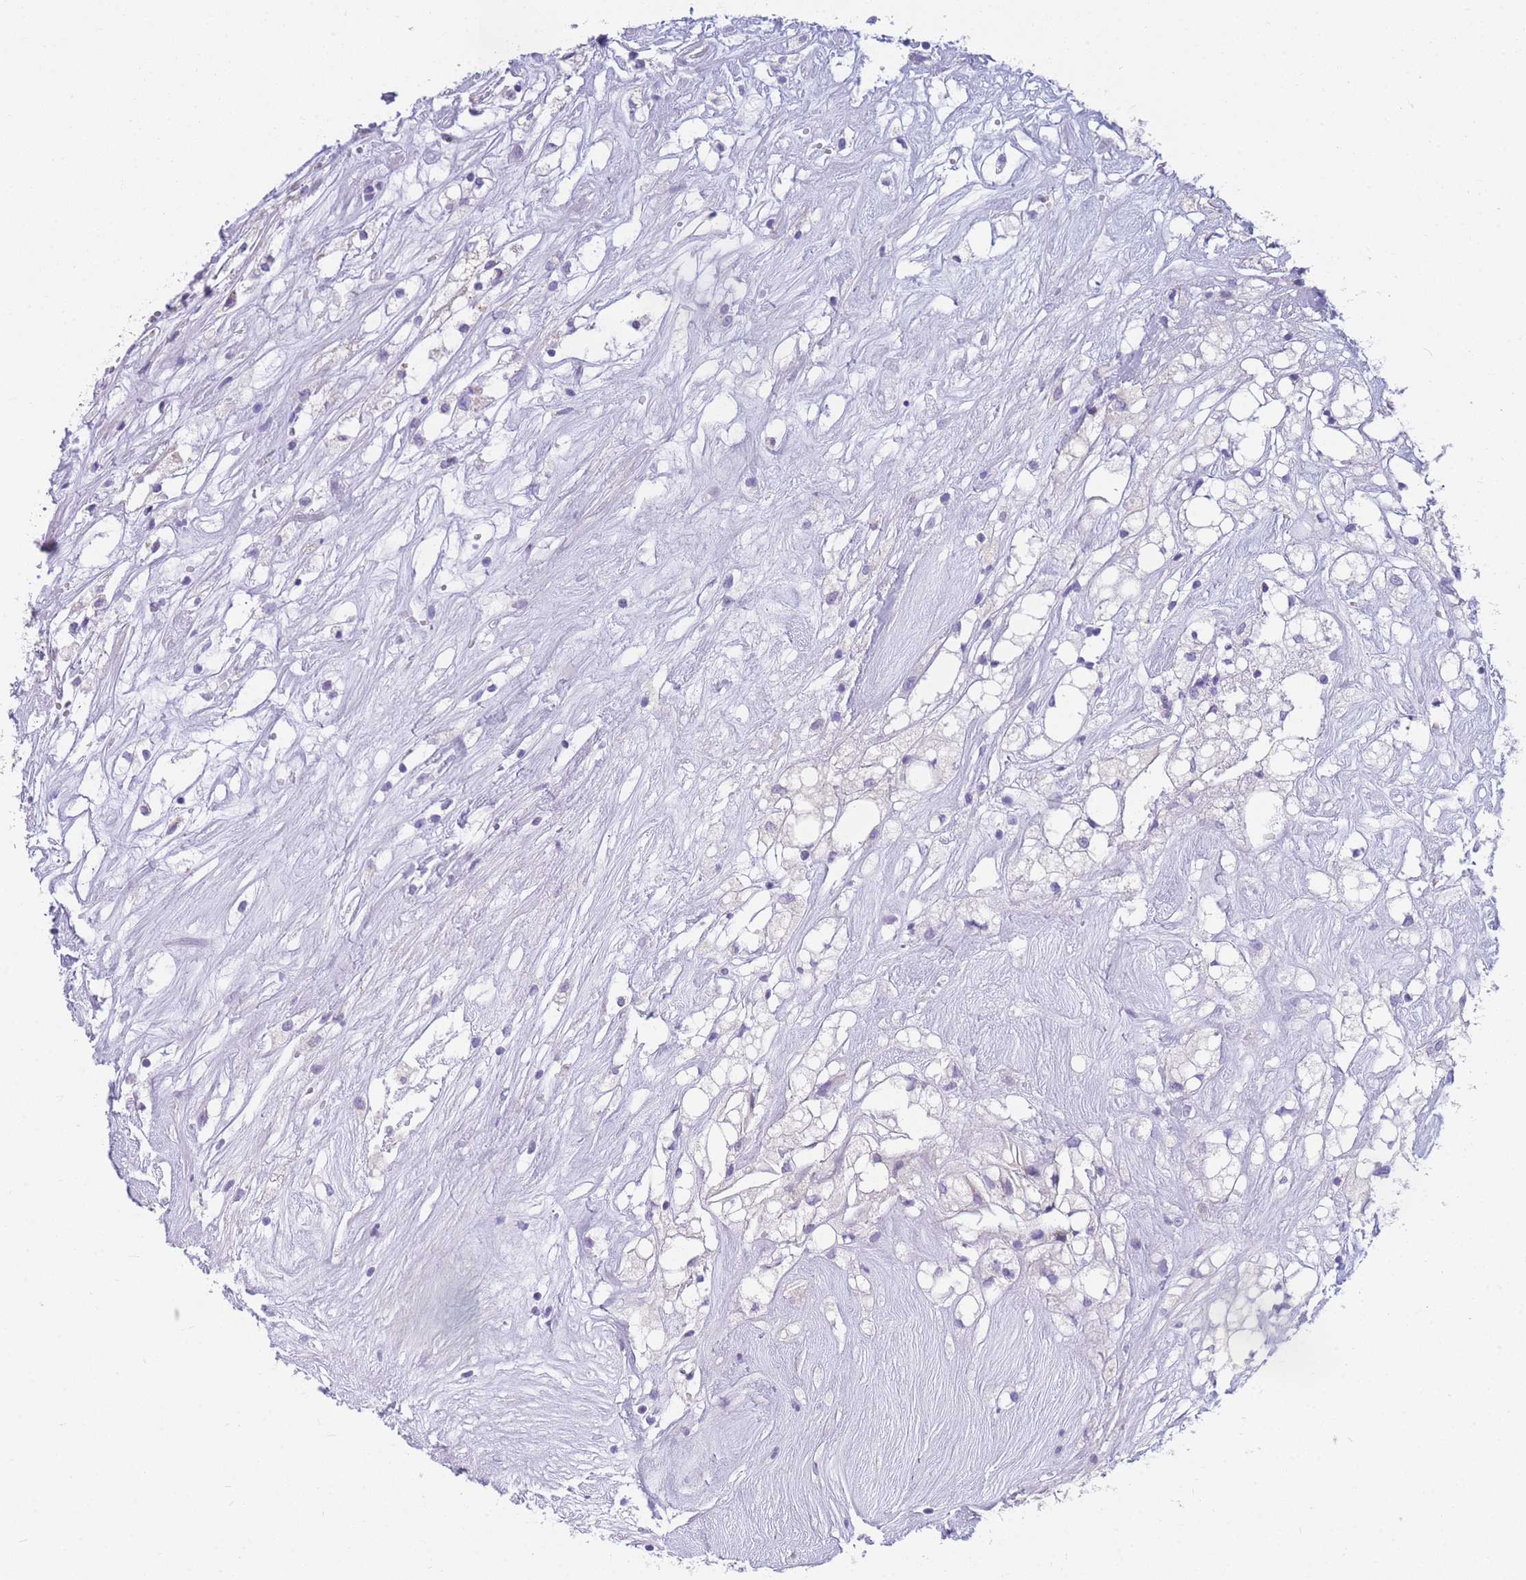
{"staining": {"intensity": "negative", "quantity": "none", "location": "none"}, "tissue": "renal cancer", "cell_type": "Tumor cells", "image_type": "cancer", "snomed": [{"axis": "morphology", "description": "Adenocarcinoma, NOS"}, {"axis": "topography", "description": "Kidney"}], "caption": "The photomicrograph exhibits no significant staining in tumor cells of renal adenocarcinoma.", "gene": "DHRS11", "patient": {"sex": "male", "age": 59}}